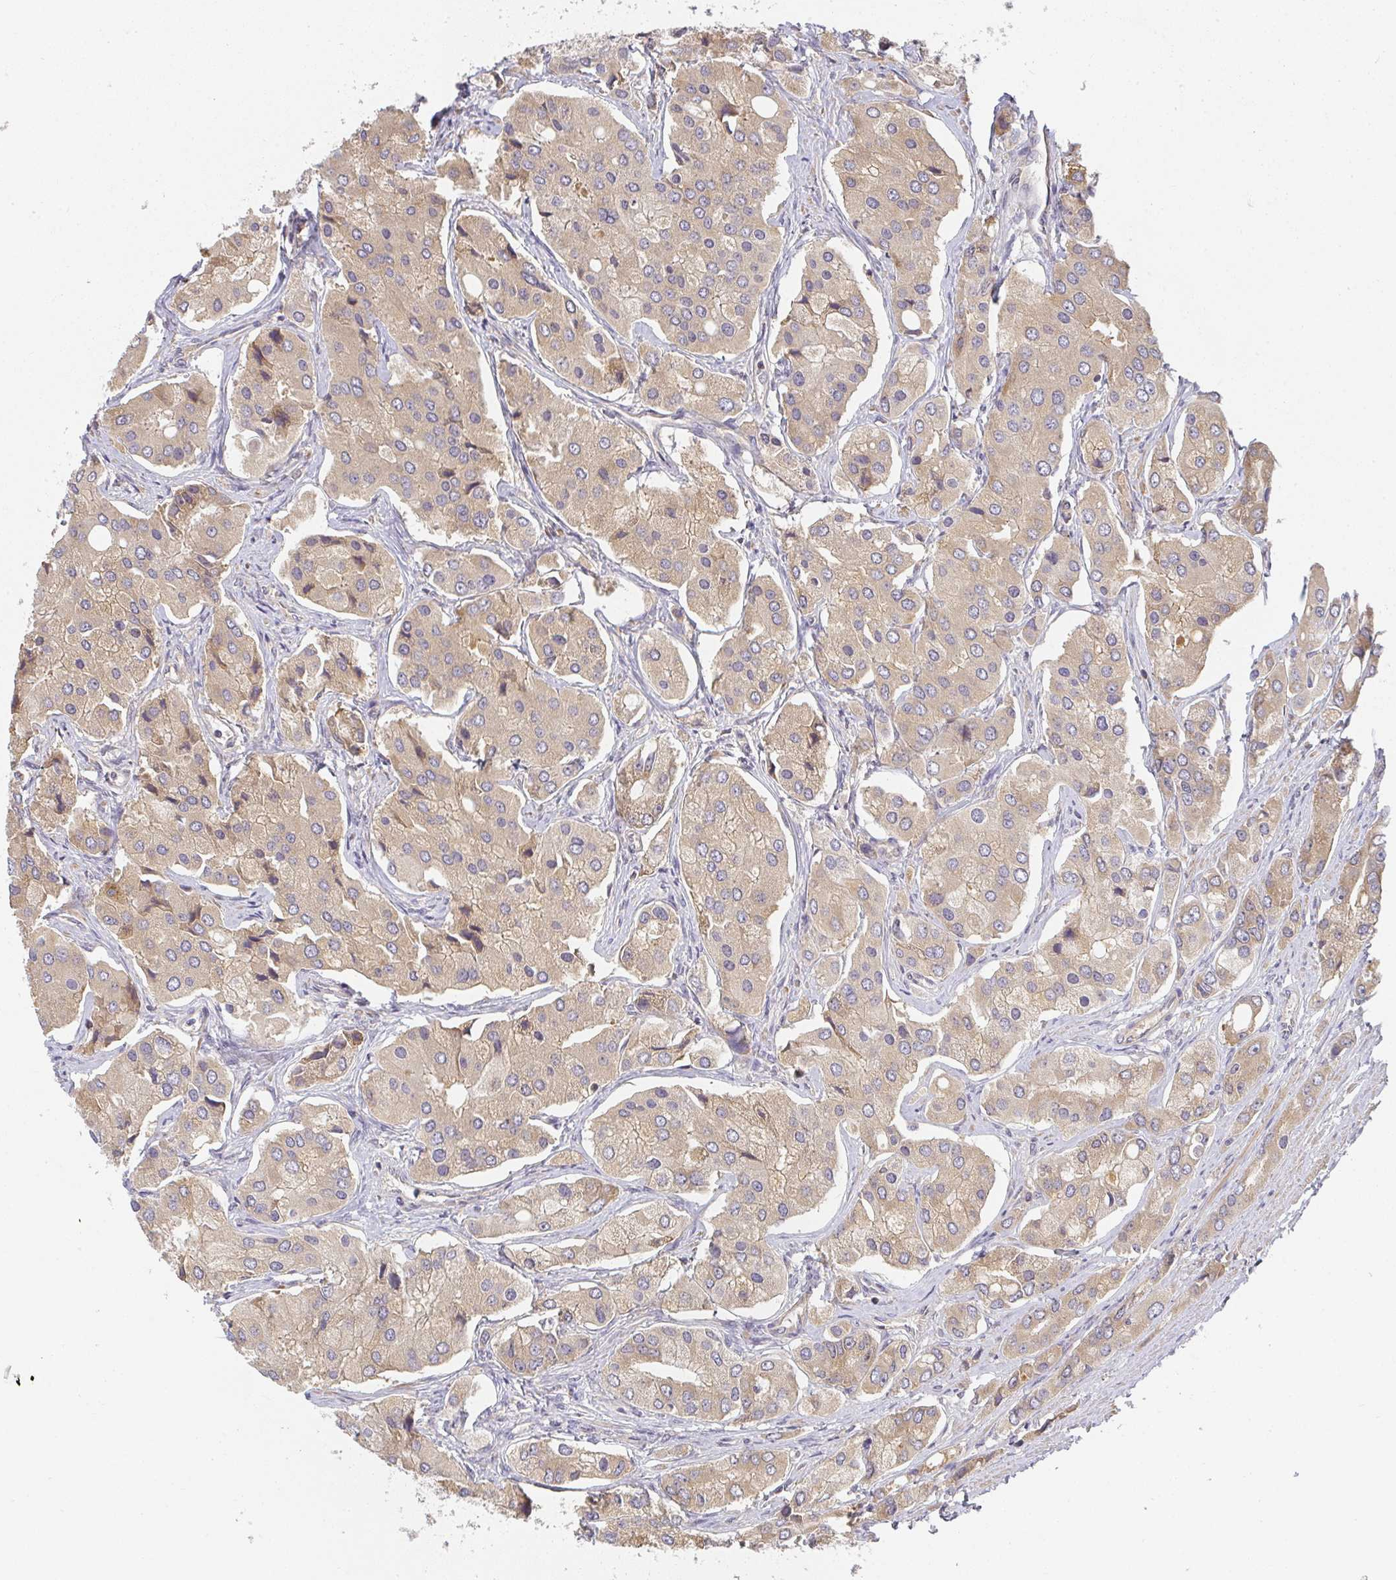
{"staining": {"intensity": "weak", "quantity": ">75%", "location": "cytoplasmic/membranous"}, "tissue": "prostate cancer", "cell_type": "Tumor cells", "image_type": "cancer", "snomed": [{"axis": "morphology", "description": "Adenocarcinoma, Low grade"}, {"axis": "topography", "description": "Prostate"}], "caption": "Immunohistochemical staining of human prostate cancer (low-grade adenocarcinoma) reveals low levels of weak cytoplasmic/membranous protein expression in approximately >75% of tumor cells. (DAB (3,3'-diaminobenzidine) = brown stain, brightfield microscopy at high magnification).", "gene": "SLC35B3", "patient": {"sex": "male", "age": 69}}